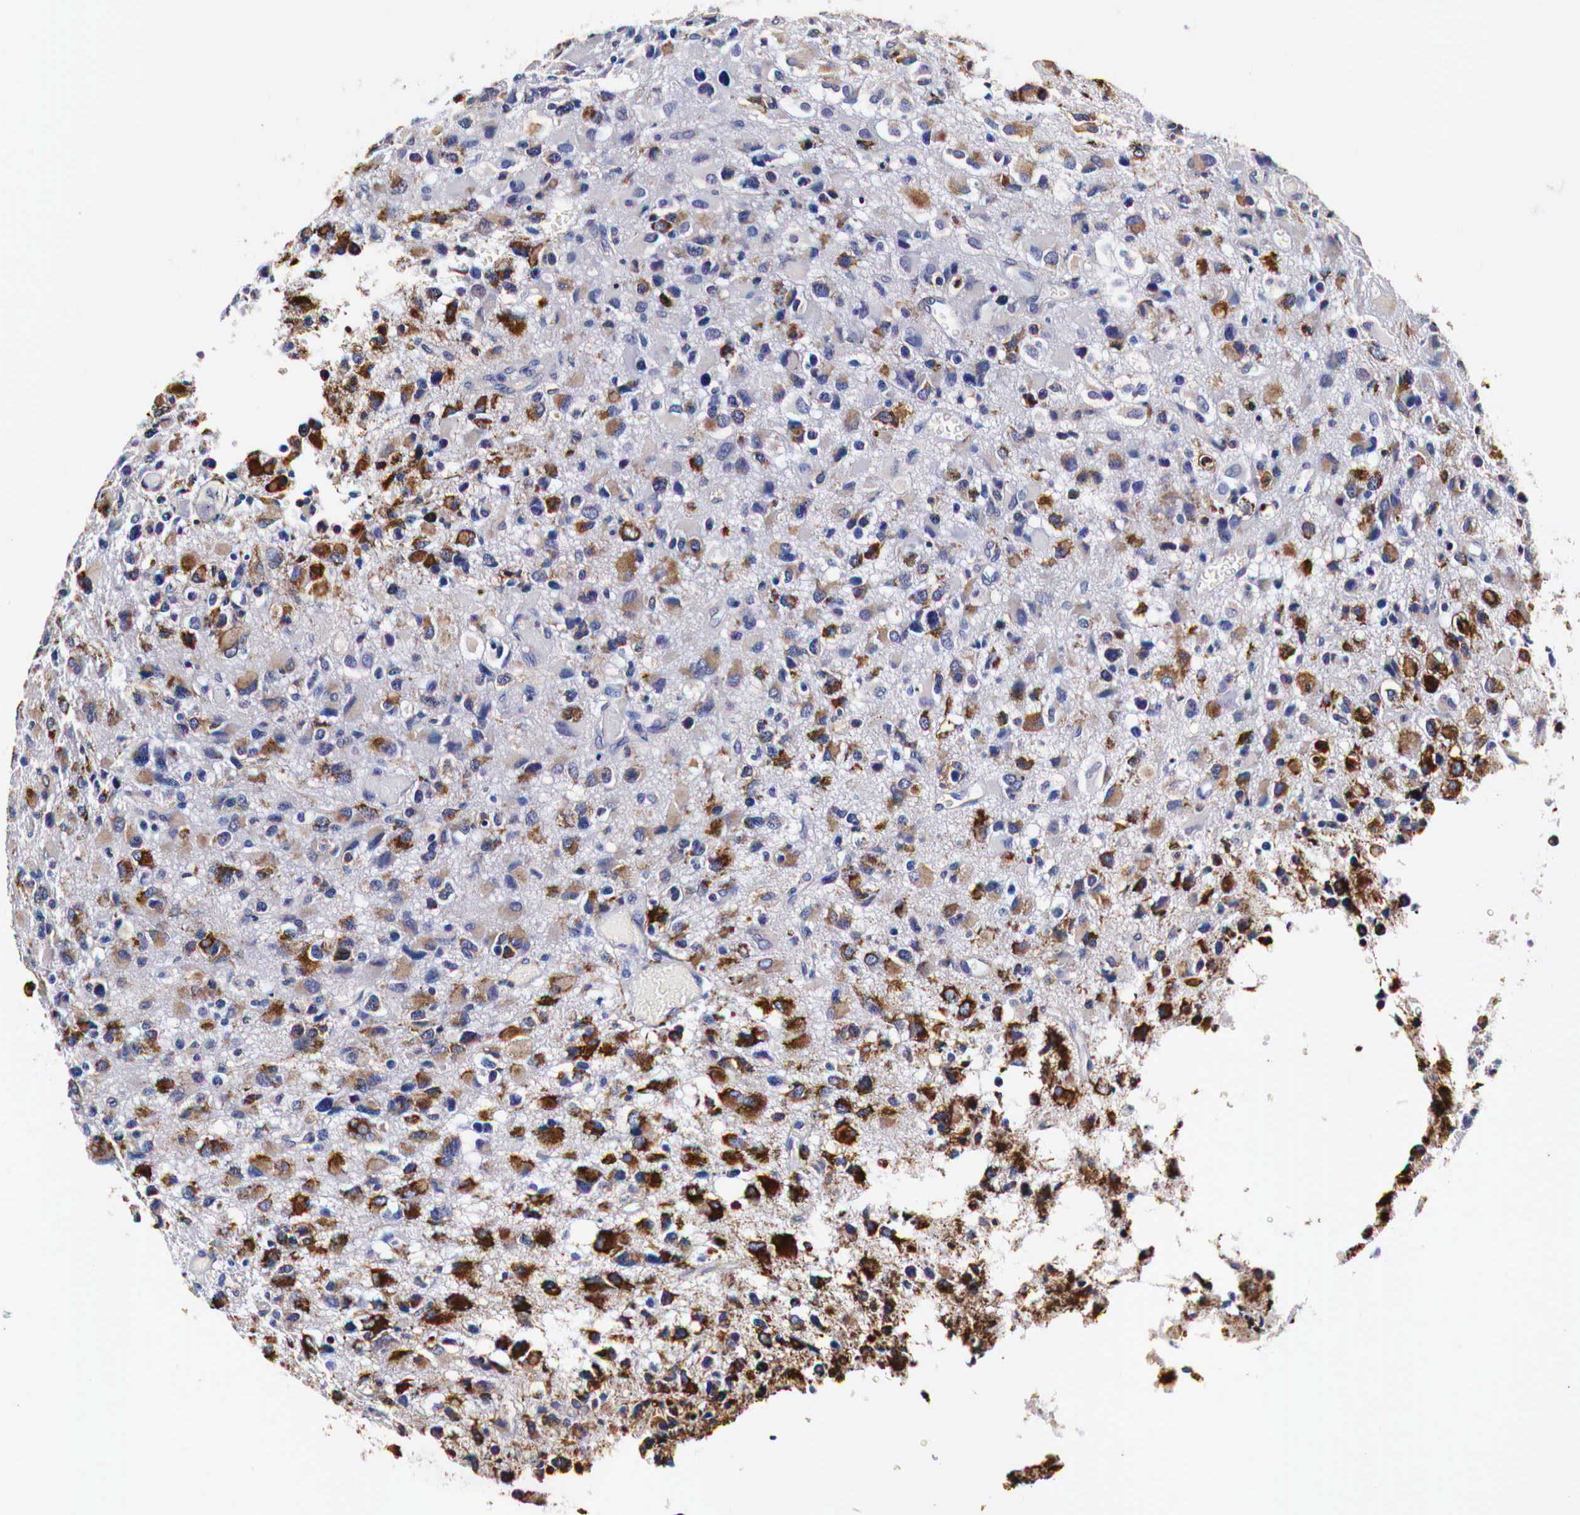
{"staining": {"intensity": "strong", "quantity": "25%-75%", "location": "cytoplasmic/membranous"}, "tissue": "glioma", "cell_type": "Tumor cells", "image_type": "cancer", "snomed": [{"axis": "morphology", "description": "Glioma, malignant, High grade"}, {"axis": "topography", "description": "Brain"}], "caption": "This histopathology image exhibits immunohistochemistry (IHC) staining of human glioma, with high strong cytoplasmic/membranous positivity in approximately 25%-75% of tumor cells.", "gene": "CKAP4", "patient": {"sex": "male", "age": 69}}